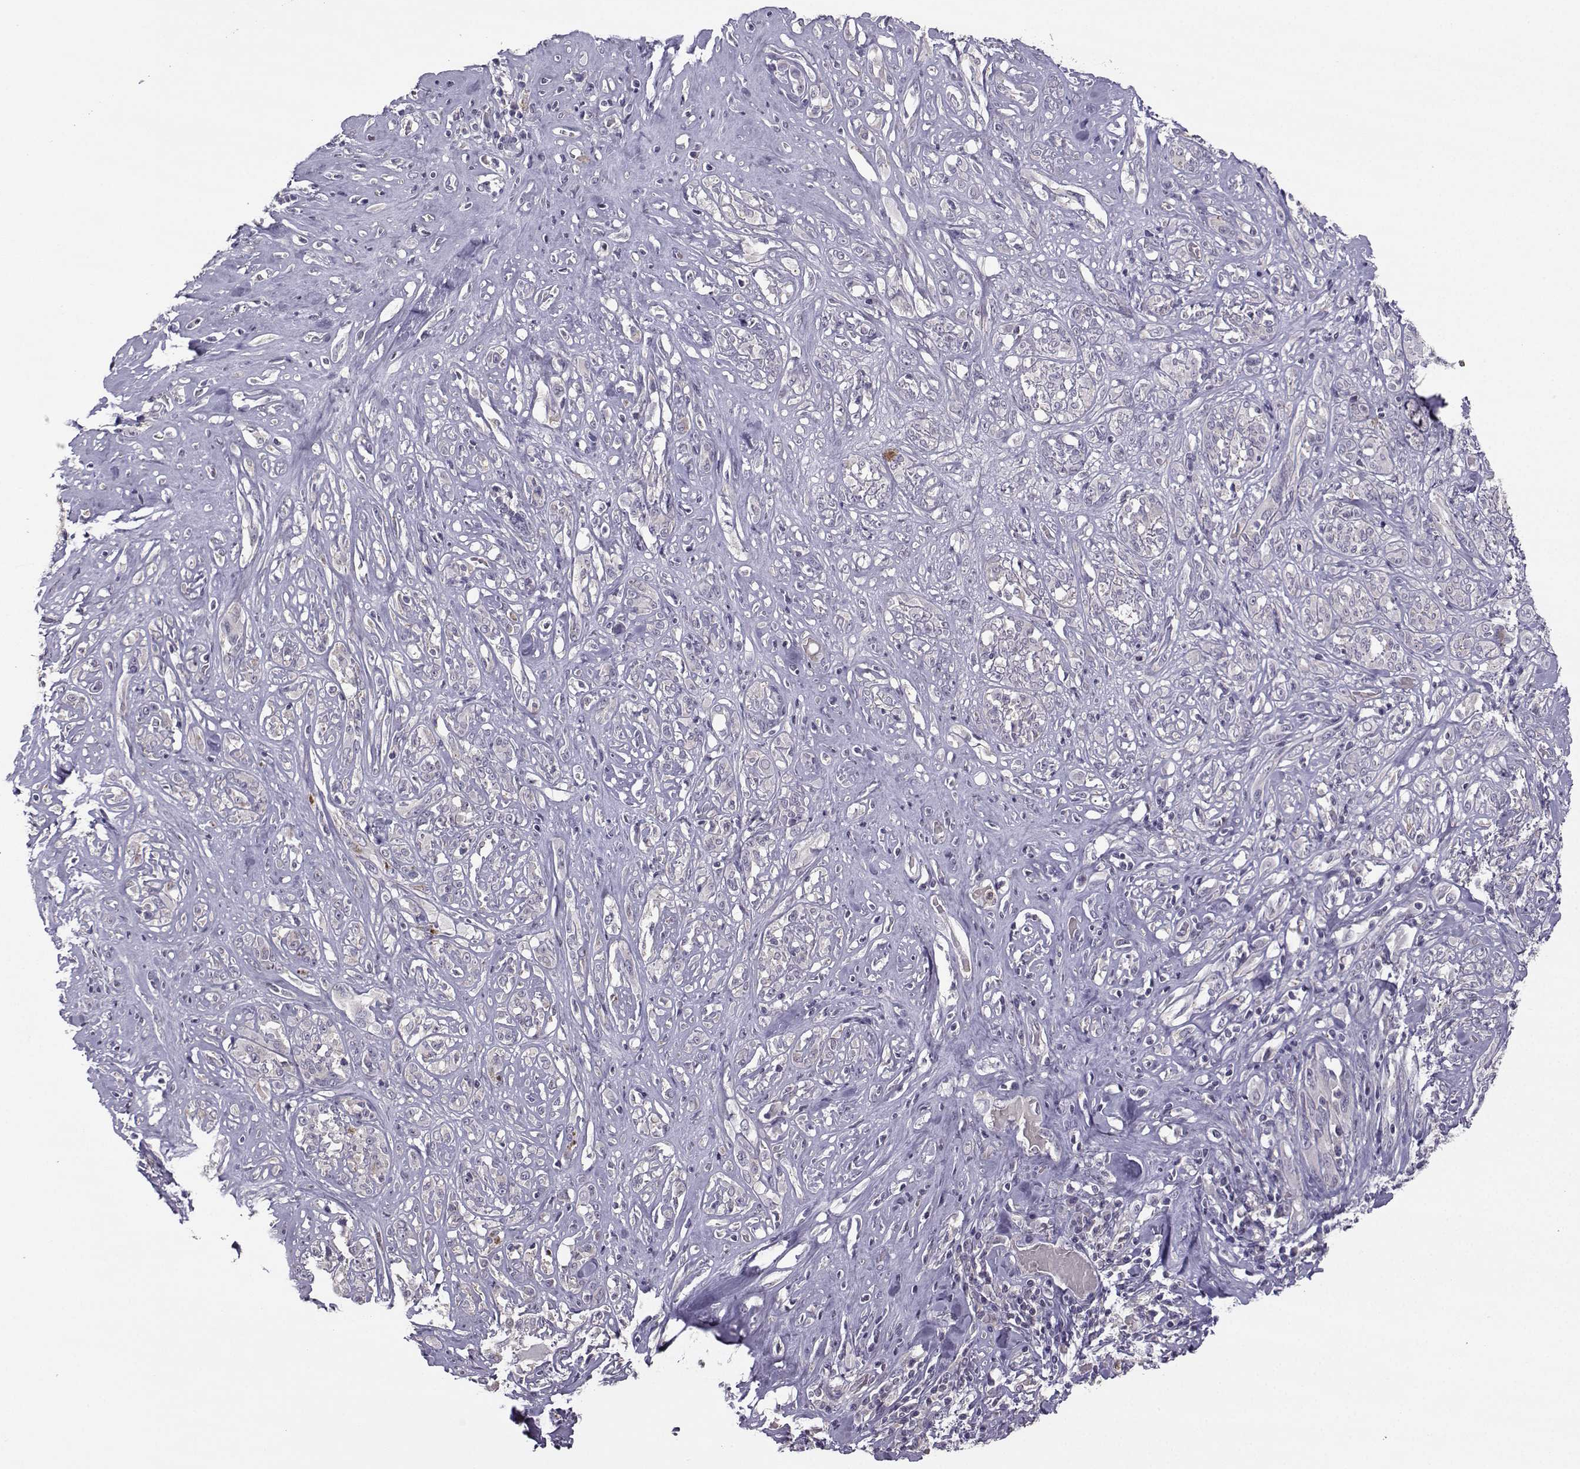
{"staining": {"intensity": "negative", "quantity": "none", "location": "none"}, "tissue": "melanoma", "cell_type": "Tumor cells", "image_type": "cancer", "snomed": [{"axis": "morphology", "description": "Malignant melanoma, NOS"}, {"axis": "topography", "description": "Skin"}], "caption": "Immunohistochemistry (IHC) histopathology image of neoplastic tissue: human malignant melanoma stained with DAB displays no significant protein staining in tumor cells.", "gene": "FCAMR", "patient": {"sex": "female", "age": 91}}